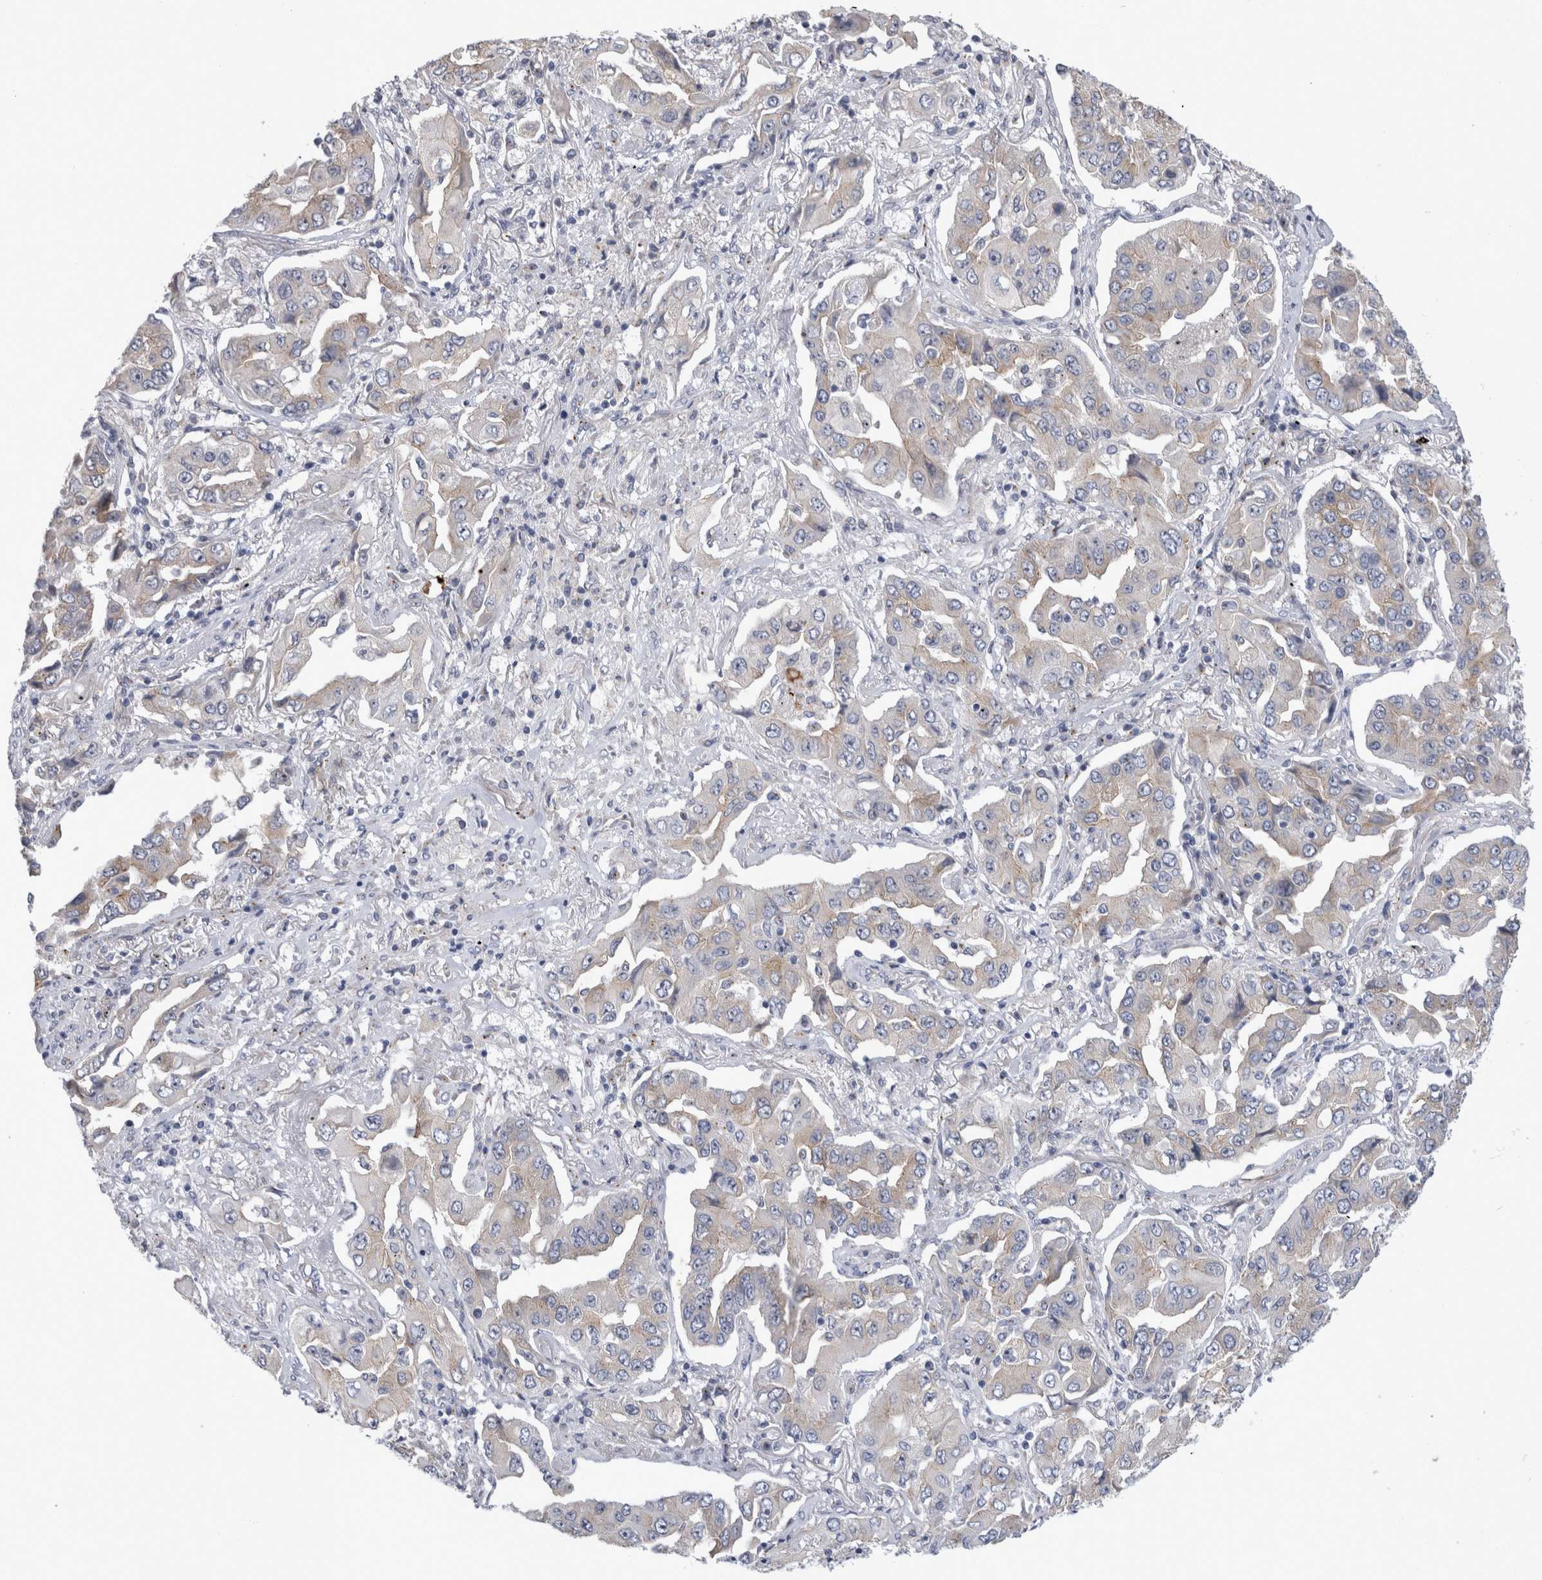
{"staining": {"intensity": "negative", "quantity": "none", "location": "none"}, "tissue": "lung cancer", "cell_type": "Tumor cells", "image_type": "cancer", "snomed": [{"axis": "morphology", "description": "Adenocarcinoma, NOS"}, {"axis": "topography", "description": "Lung"}], "caption": "Human lung cancer (adenocarcinoma) stained for a protein using IHC reveals no staining in tumor cells.", "gene": "AKAP9", "patient": {"sex": "female", "age": 65}}